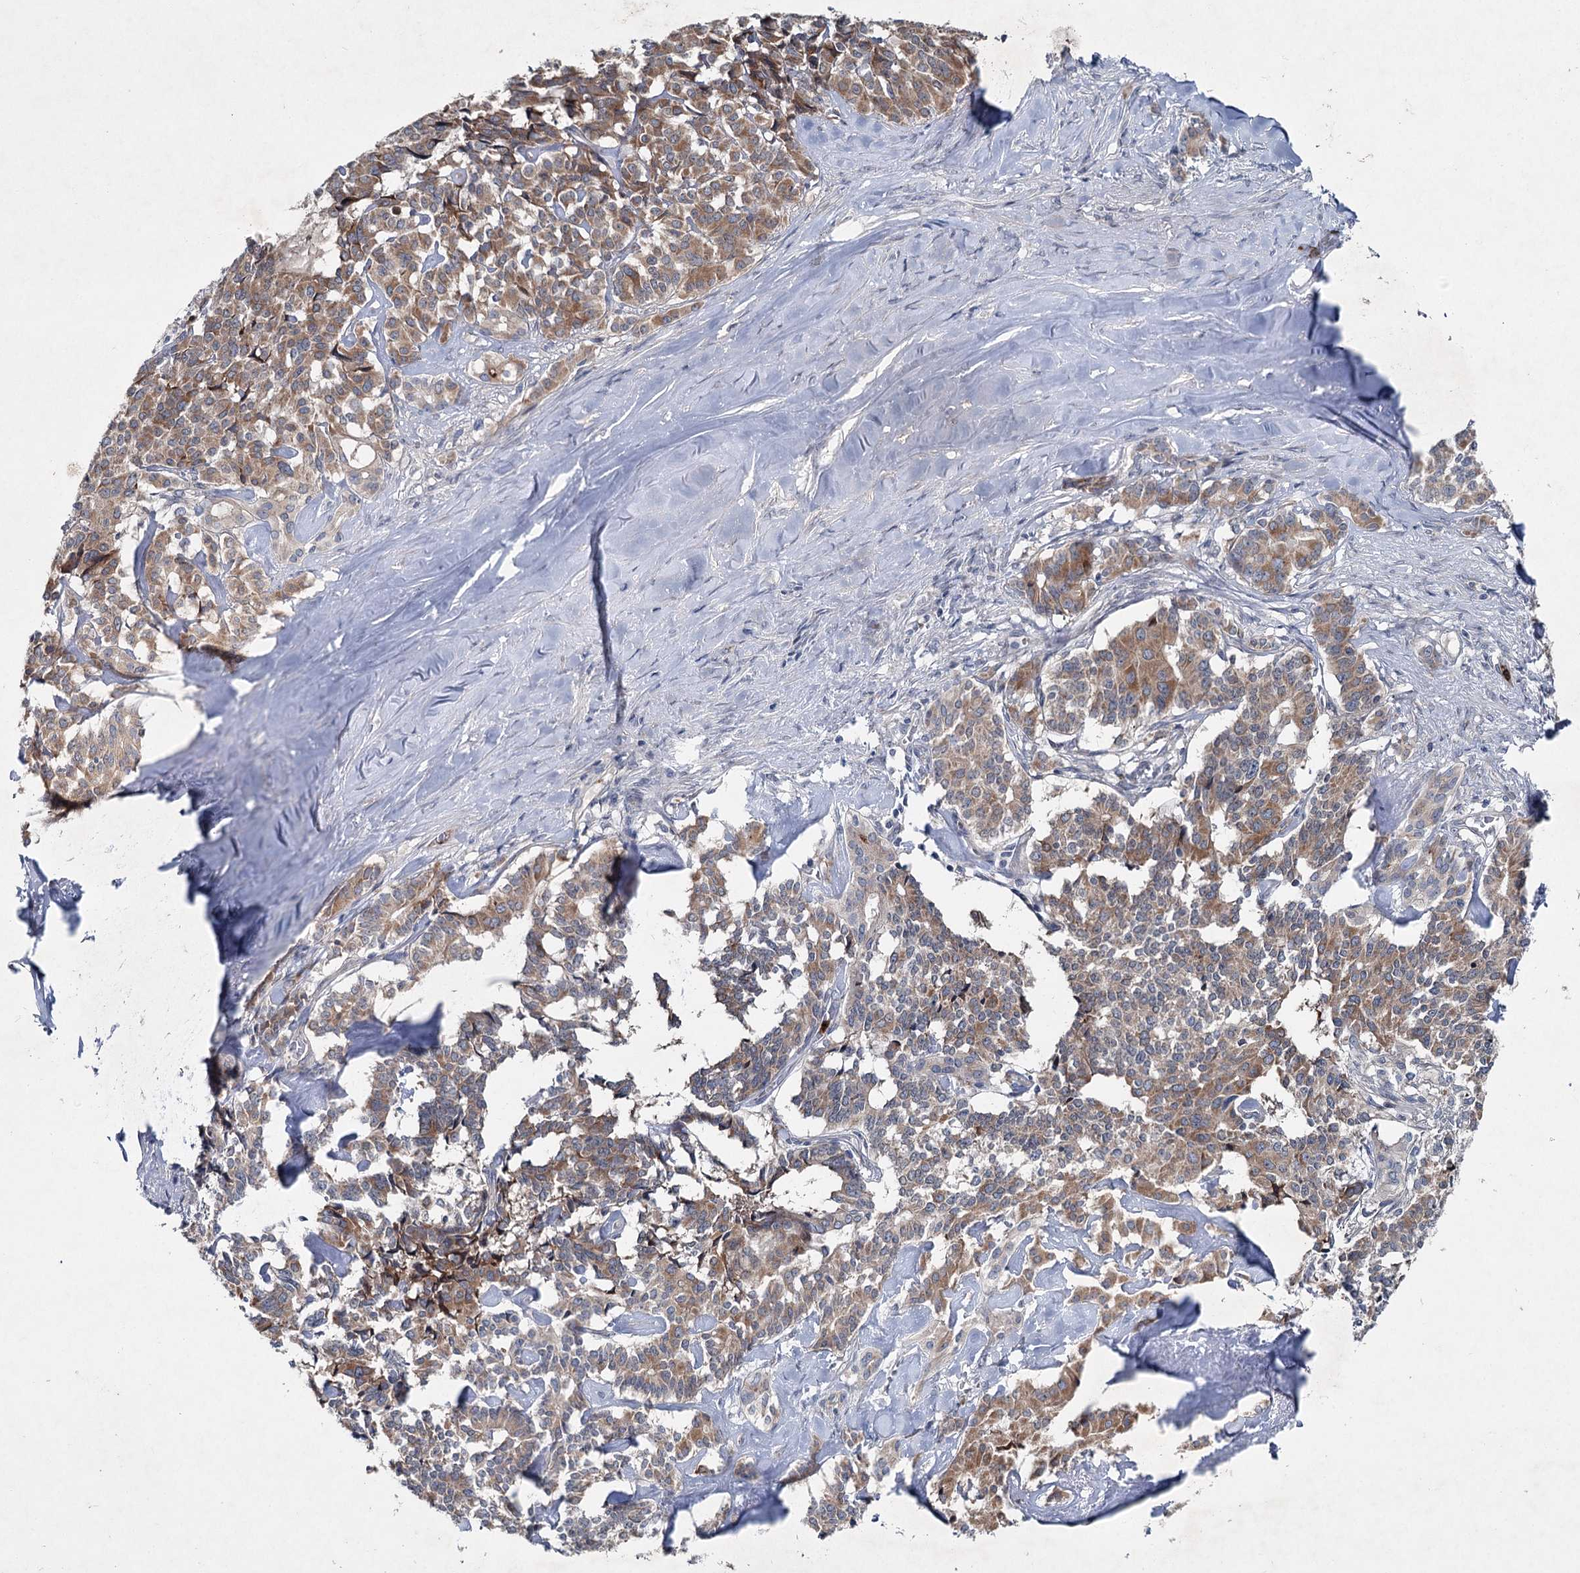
{"staining": {"intensity": "moderate", "quantity": "25%-75%", "location": "cytoplasmic/membranous"}, "tissue": "pancreatic cancer", "cell_type": "Tumor cells", "image_type": "cancer", "snomed": [{"axis": "morphology", "description": "Adenocarcinoma, NOS"}, {"axis": "topography", "description": "Pancreas"}], "caption": "A photomicrograph of human adenocarcinoma (pancreatic) stained for a protein displays moderate cytoplasmic/membranous brown staining in tumor cells. (DAB = brown stain, brightfield microscopy at high magnification).", "gene": "PLA2G12A", "patient": {"sex": "female", "age": 74}}